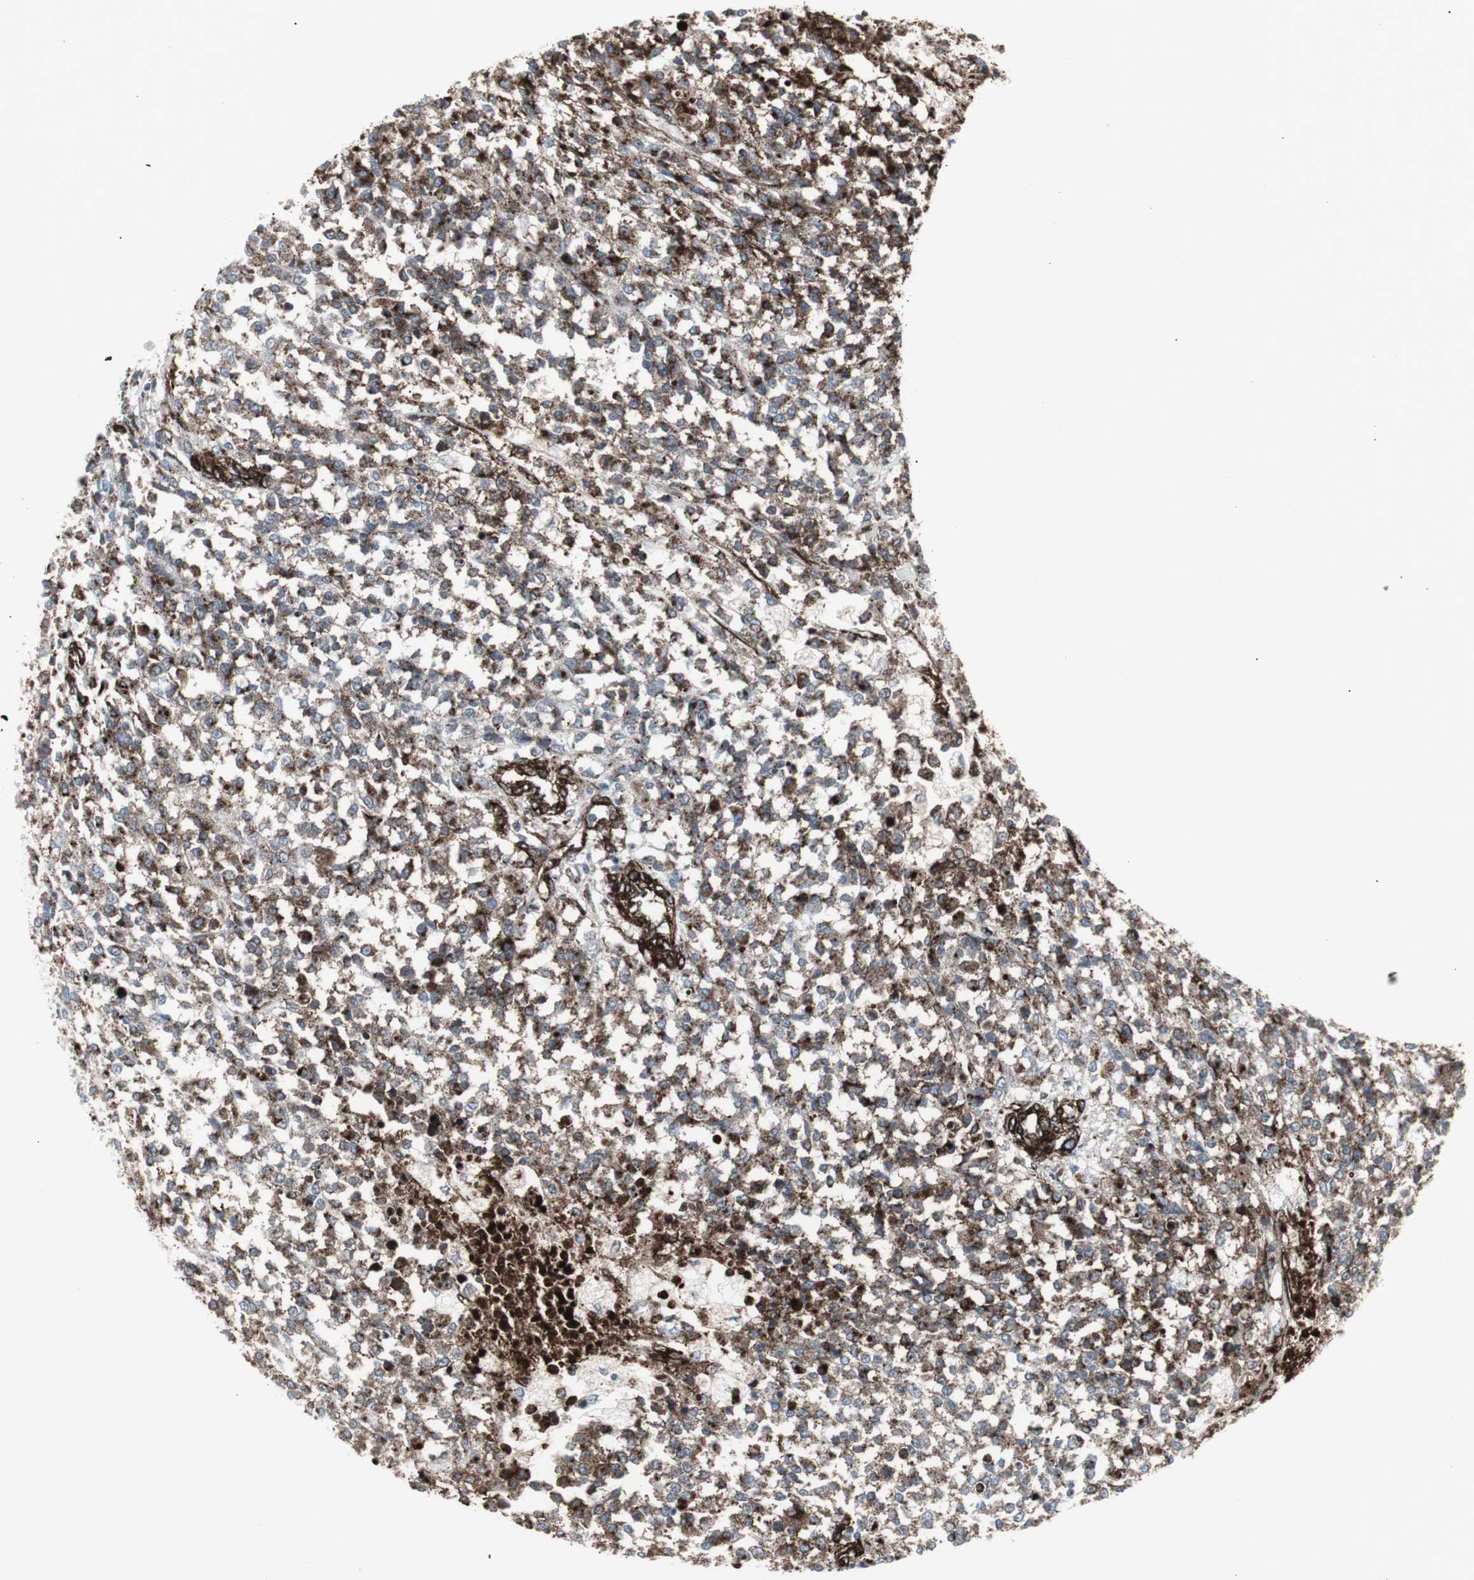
{"staining": {"intensity": "moderate", "quantity": ">75%", "location": "cytoplasmic/membranous"}, "tissue": "testis cancer", "cell_type": "Tumor cells", "image_type": "cancer", "snomed": [{"axis": "morphology", "description": "Seminoma, NOS"}, {"axis": "topography", "description": "Testis"}], "caption": "High-power microscopy captured an immunohistochemistry (IHC) image of testis cancer (seminoma), revealing moderate cytoplasmic/membranous expression in about >75% of tumor cells. The protein is shown in brown color, while the nuclei are stained blue.", "gene": "PDGFA", "patient": {"sex": "male", "age": 59}}